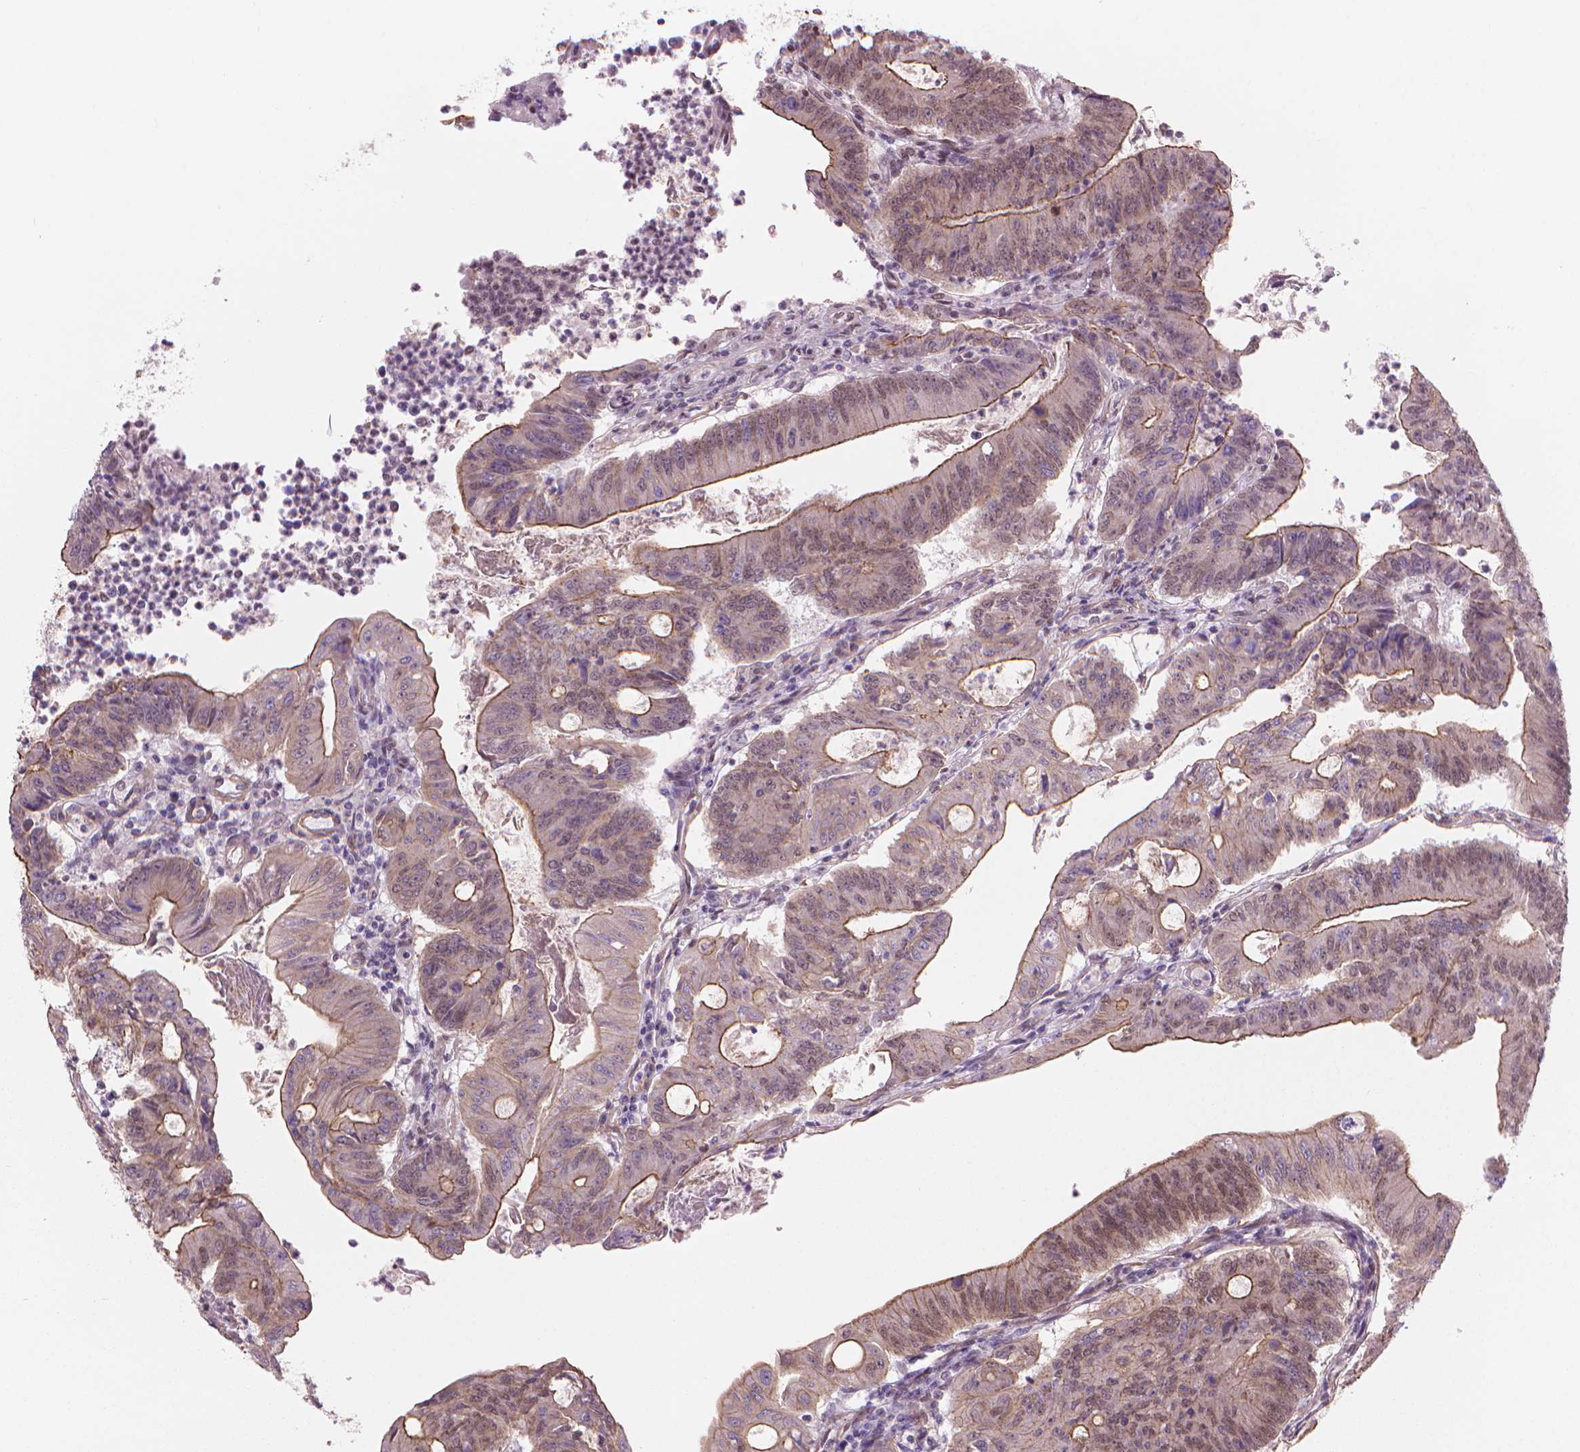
{"staining": {"intensity": "moderate", "quantity": "25%-75%", "location": "cytoplasmic/membranous,nuclear"}, "tissue": "colorectal cancer", "cell_type": "Tumor cells", "image_type": "cancer", "snomed": [{"axis": "morphology", "description": "Adenocarcinoma, NOS"}, {"axis": "topography", "description": "Colon"}], "caption": "This micrograph demonstrates immunohistochemistry staining of colorectal cancer, with medium moderate cytoplasmic/membranous and nuclear positivity in about 25%-75% of tumor cells.", "gene": "HOXD4", "patient": {"sex": "female", "age": 70}}